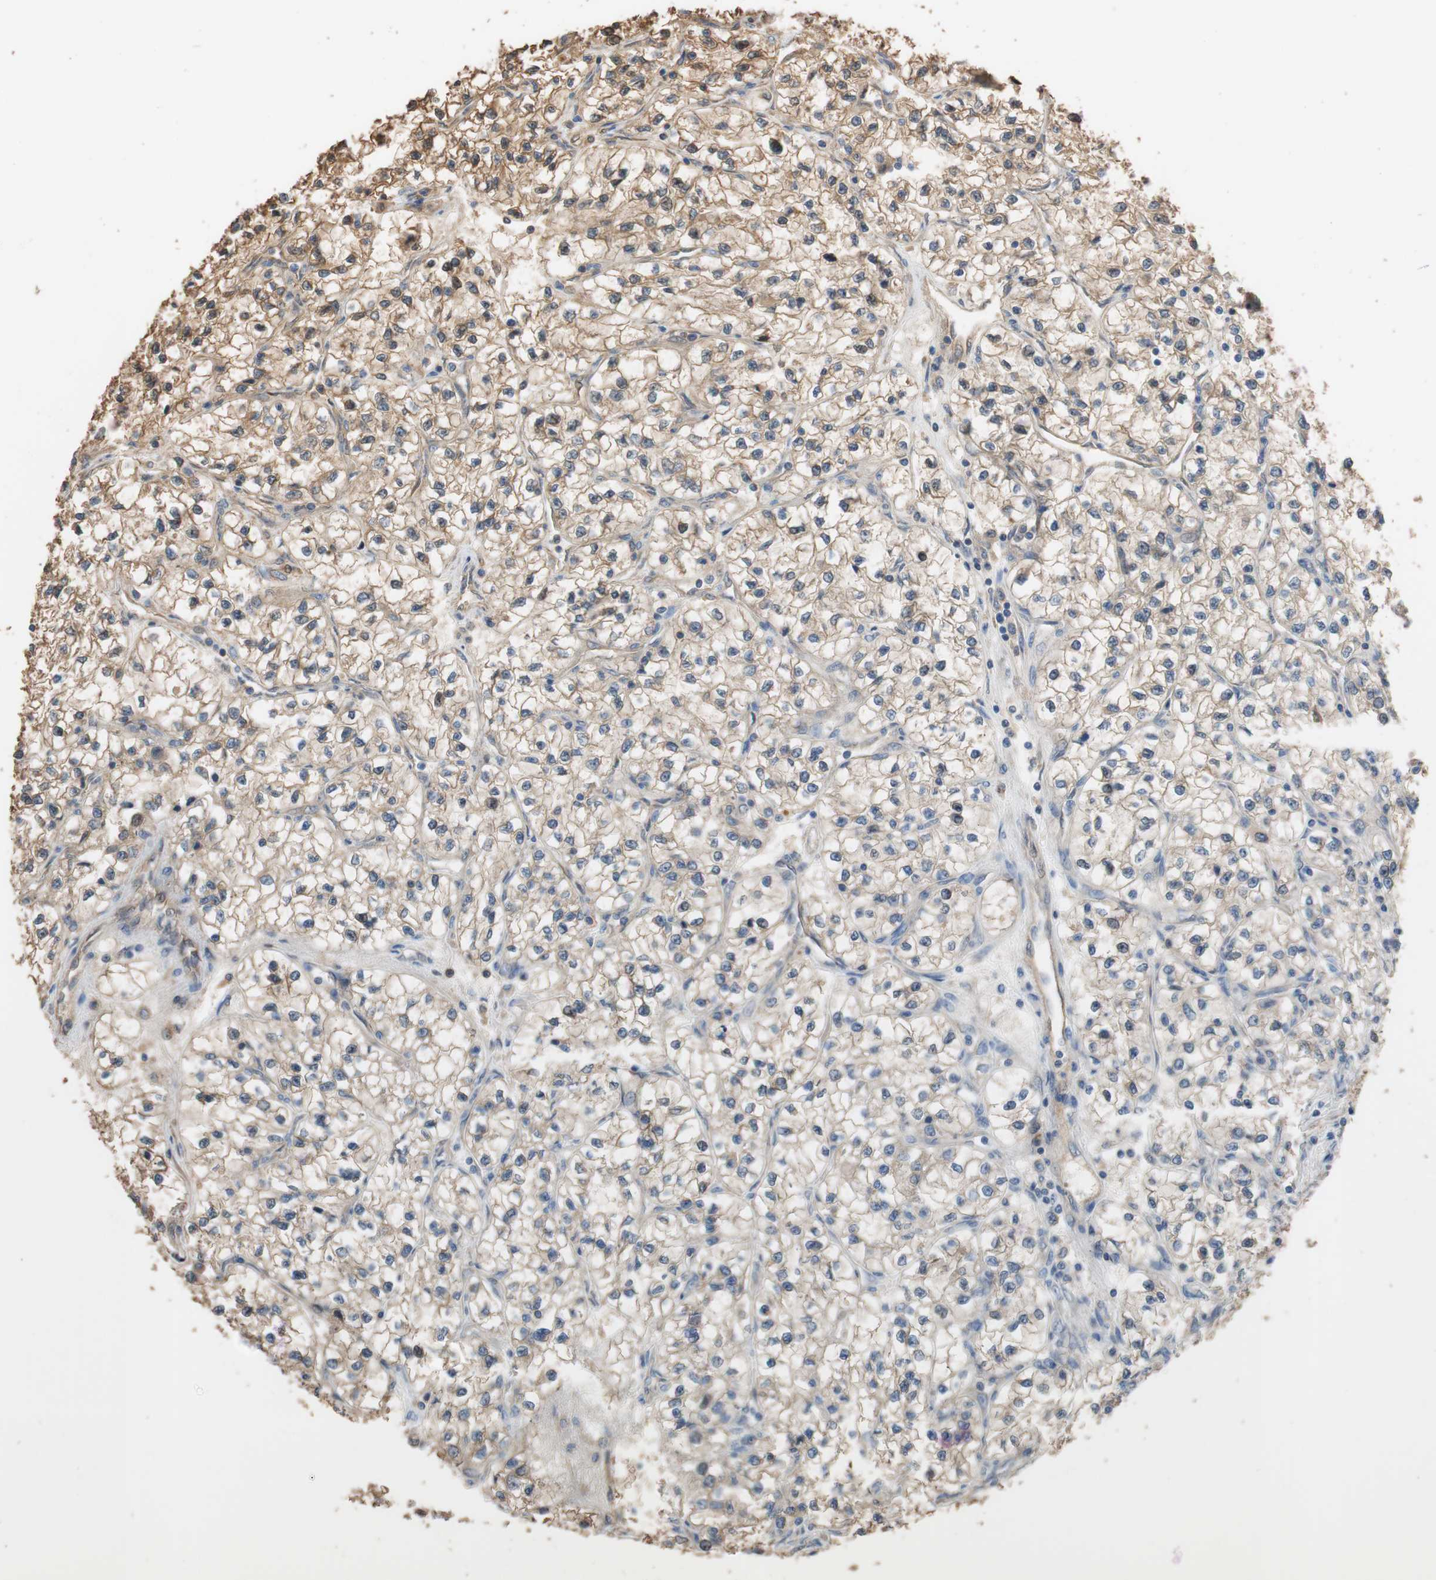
{"staining": {"intensity": "moderate", "quantity": ">75%", "location": "cytoplasmic/membranous"}, "tissue": "renal cancer", "cell_type": "Tumor cells", "image_type": "cancer", "snomed": [{"axis": "morphology", "description": "Adenocarcinoma, NOS"}, {"axis": "topography", "description": "Kidney"}], "caption": "Renal adenocarcinoma tissue shows moderate cytoplasmic/membranous expression in about >75% of tumor cells", "gene": "ALDH1A2", "patient": {"sex": "female", "age": 57}}